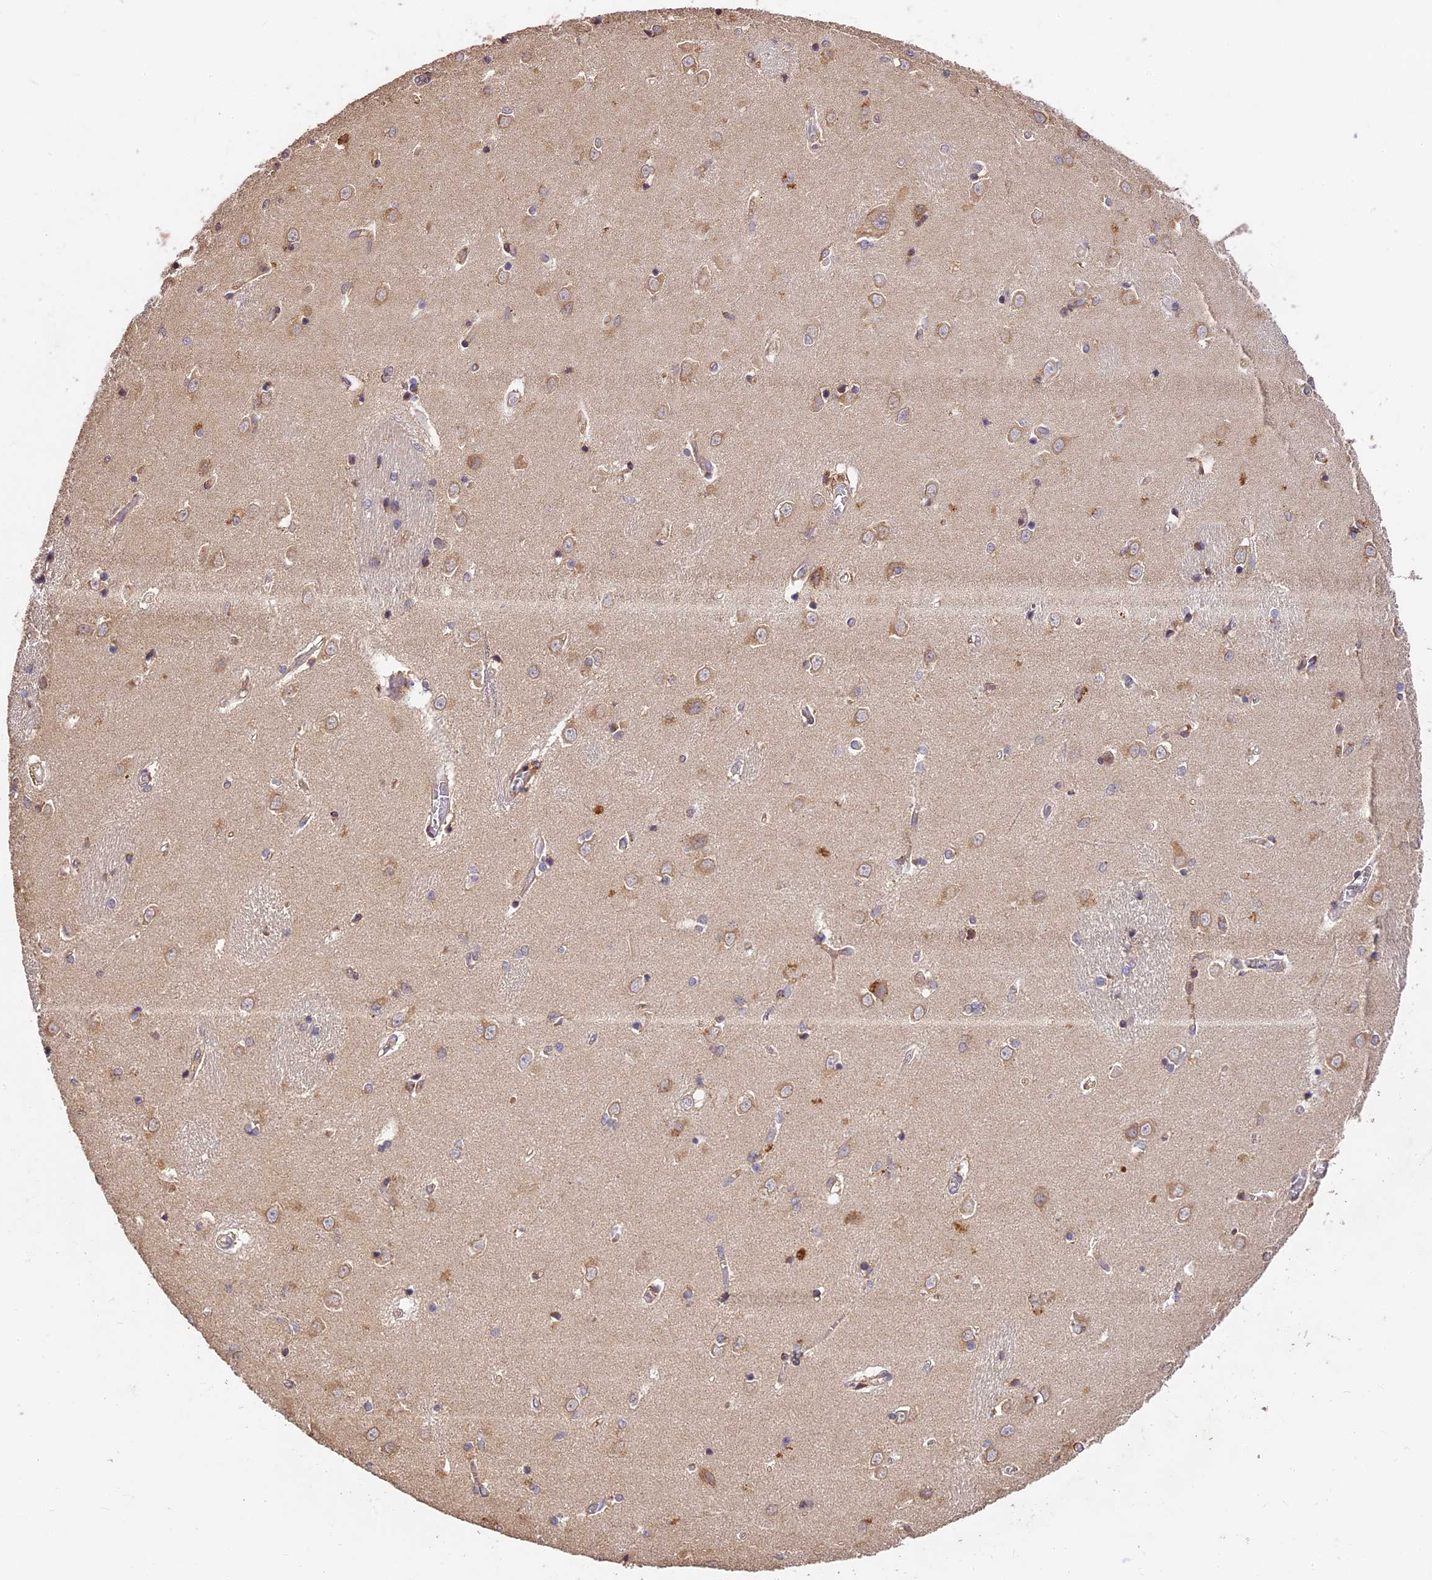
{"staining": {"intensity": "weak", "quantity": "<25%", "location": "cytoplasmic/membranous"}, "tissue": "caudate", "cell_type": "Glial cells", "image_type": "normal", "snomed": [{"axis": "morphology", "description": "Normal tissue, NOS"}, {"axis": "topography", "description": "Lateral ventricle wall"}], "caption": "Immunohistochemistry photomicrograph of benign caudate: human caudate stained with DAB (3,3'-diaminobenzidine) displays no significant protein staining in glial cells.", "gene": "BRAP", "patient": {"sex": "male", "age": 37}}